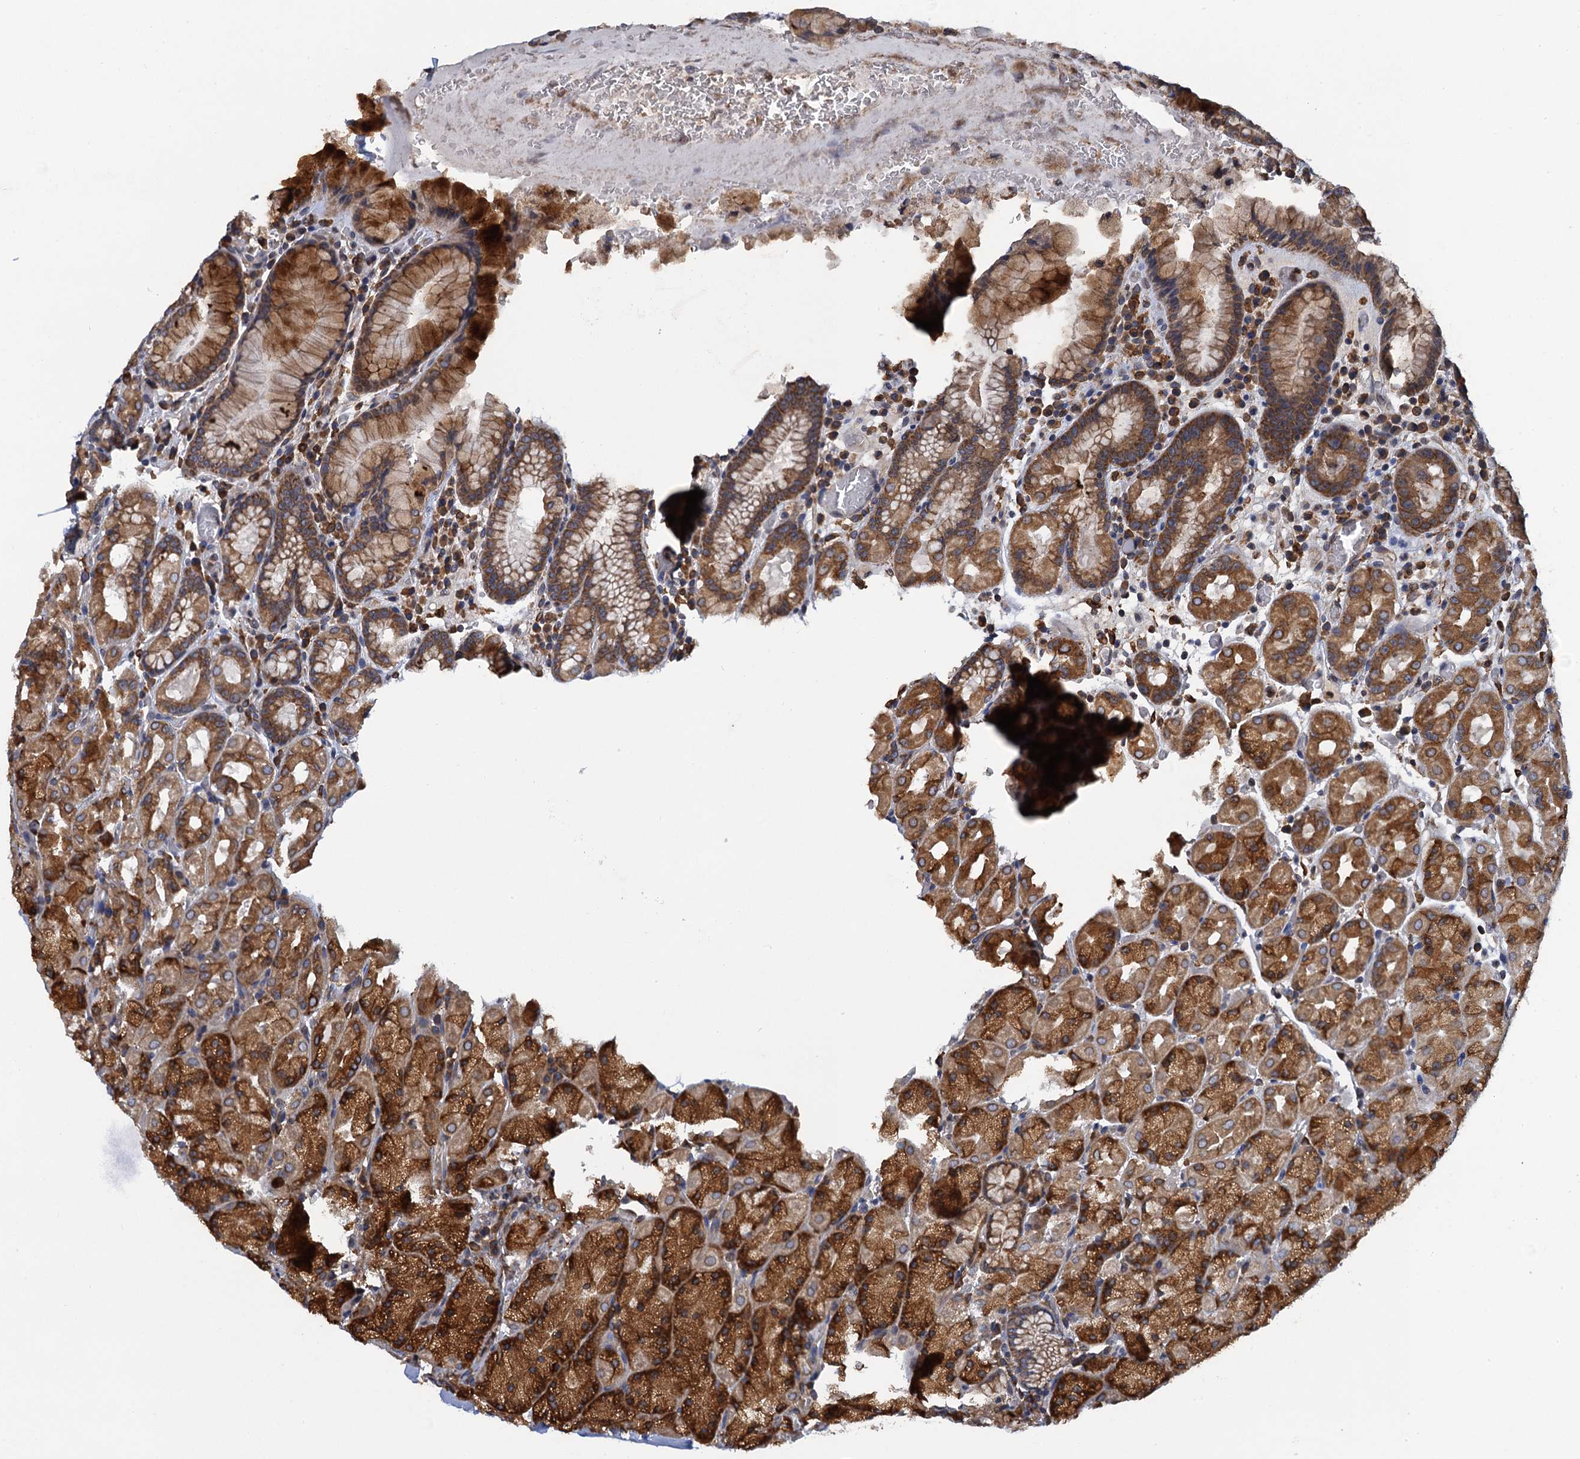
{"staining": {"intensity": "strong", "quantity": ">75%", "location": "cytoplasmic/membranous"}, "tissue": "stomach", "cell_type": "Glandular cells", "image_type": "normal", "snomed": [{"axis": "morphology", "description": "Normal tissue, NOS"}, {"axis": "topography", "description": "Stomach, upper"}, {"axis": "topography", "description": "Stomach, lower"}], "caption": "Protein staining demonstrates strong cytoplasmic/membranous expression in approximately >75% of glandular cells in benign stomach.", "gene": "ARMC5", "patient": {"sex": "male", "age": 80}}